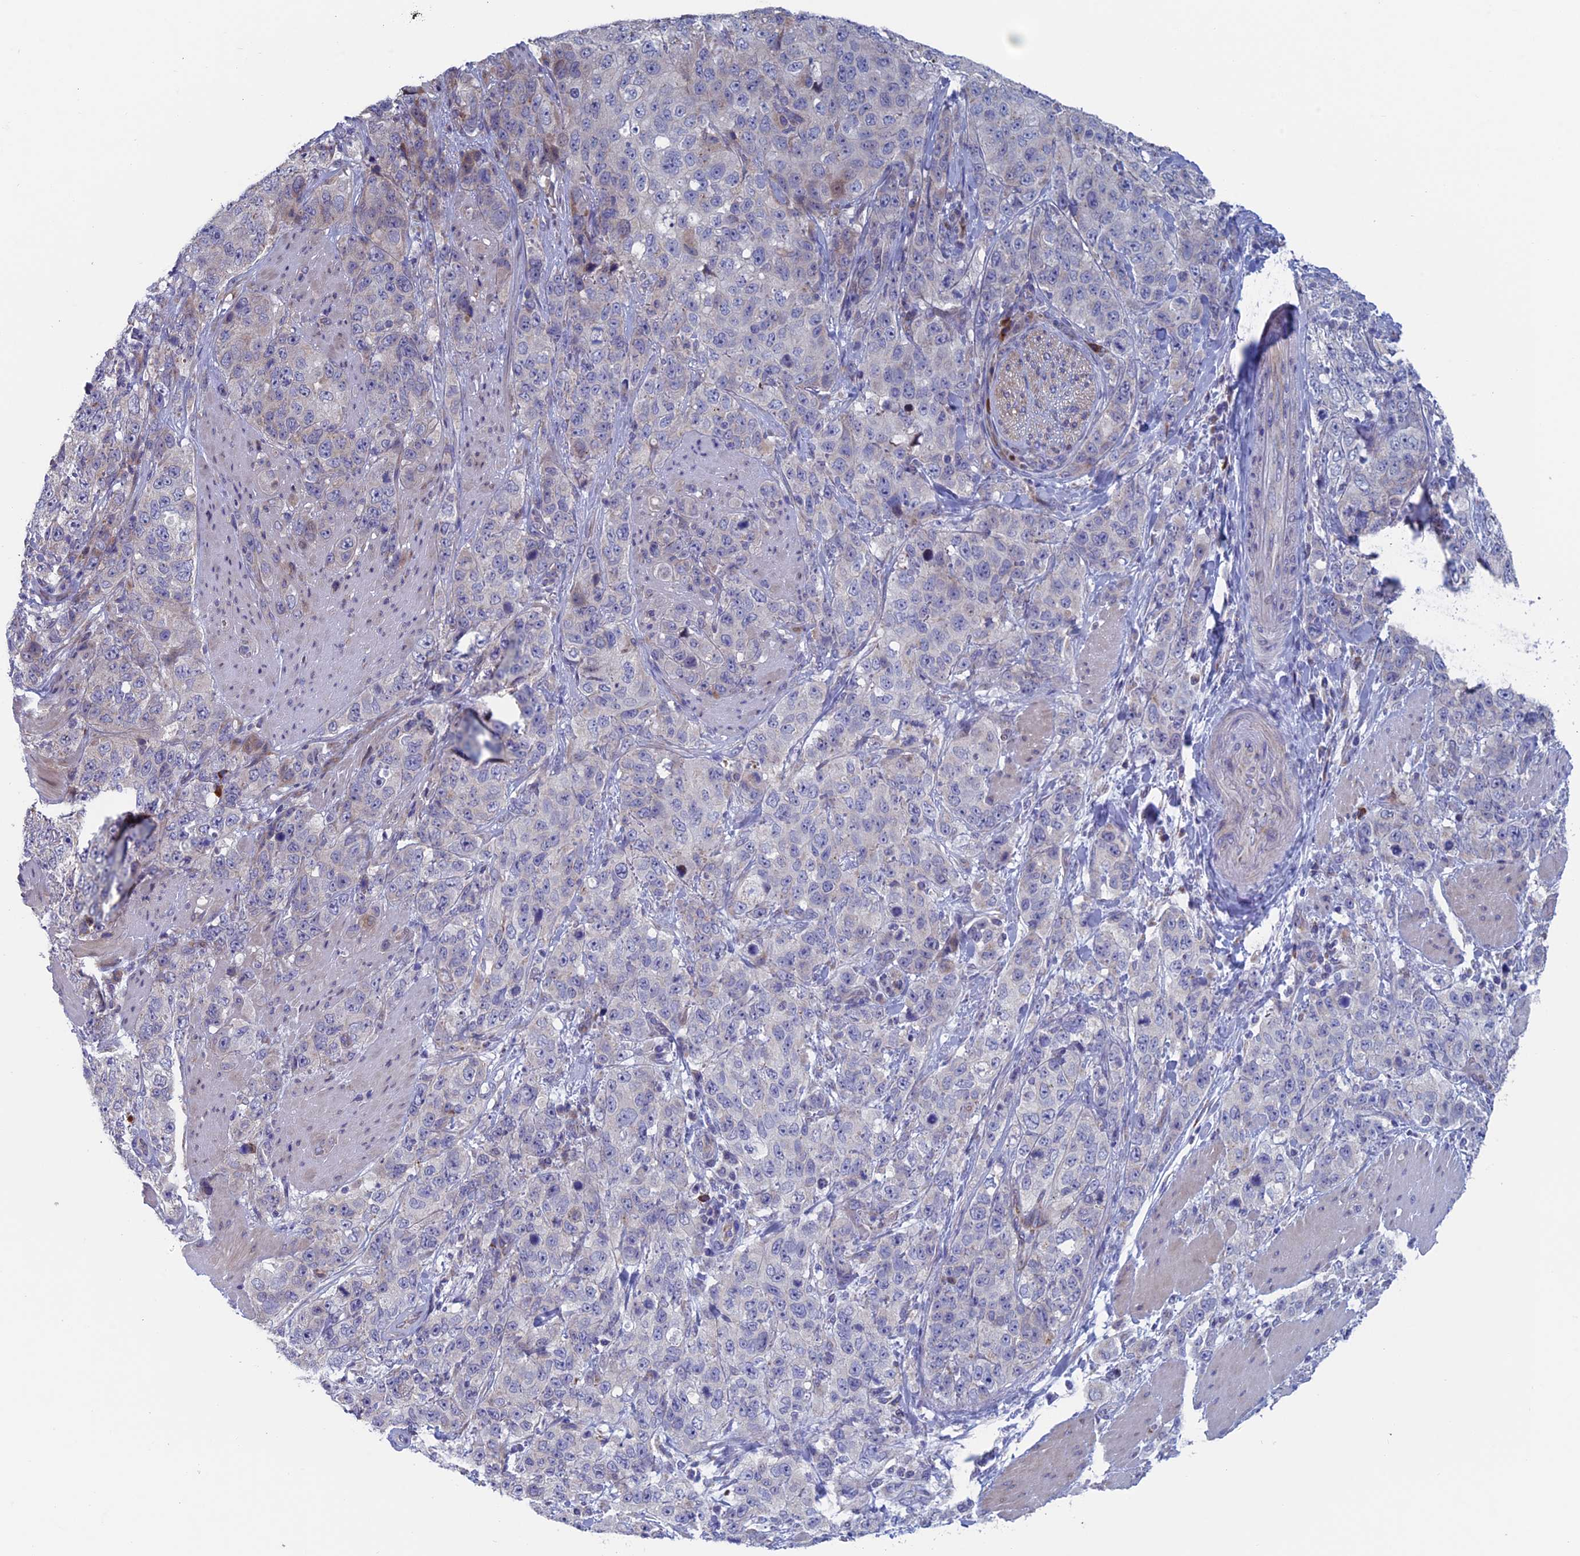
{"staining": {"intensity": "negative", "quantity": "none", "location": "none"}, "tissue": "stomach cancer", "cell_type": "Tumor cells", "image_type": "cancer", "snomed": [{"axis": "morphology", "description": "Adenocarcinoma, NOS"}, {"axis": "topography", "description": "Stomach"}], "caption": "Immunohistochemistry micrograph of neoplastic tissue: stomach adenocarcinoma stained with DAB reveals no significant protein positivity in tumor cells.", "gene": "NIBAN3", "patient": {"sex": "male", "age": 48}}